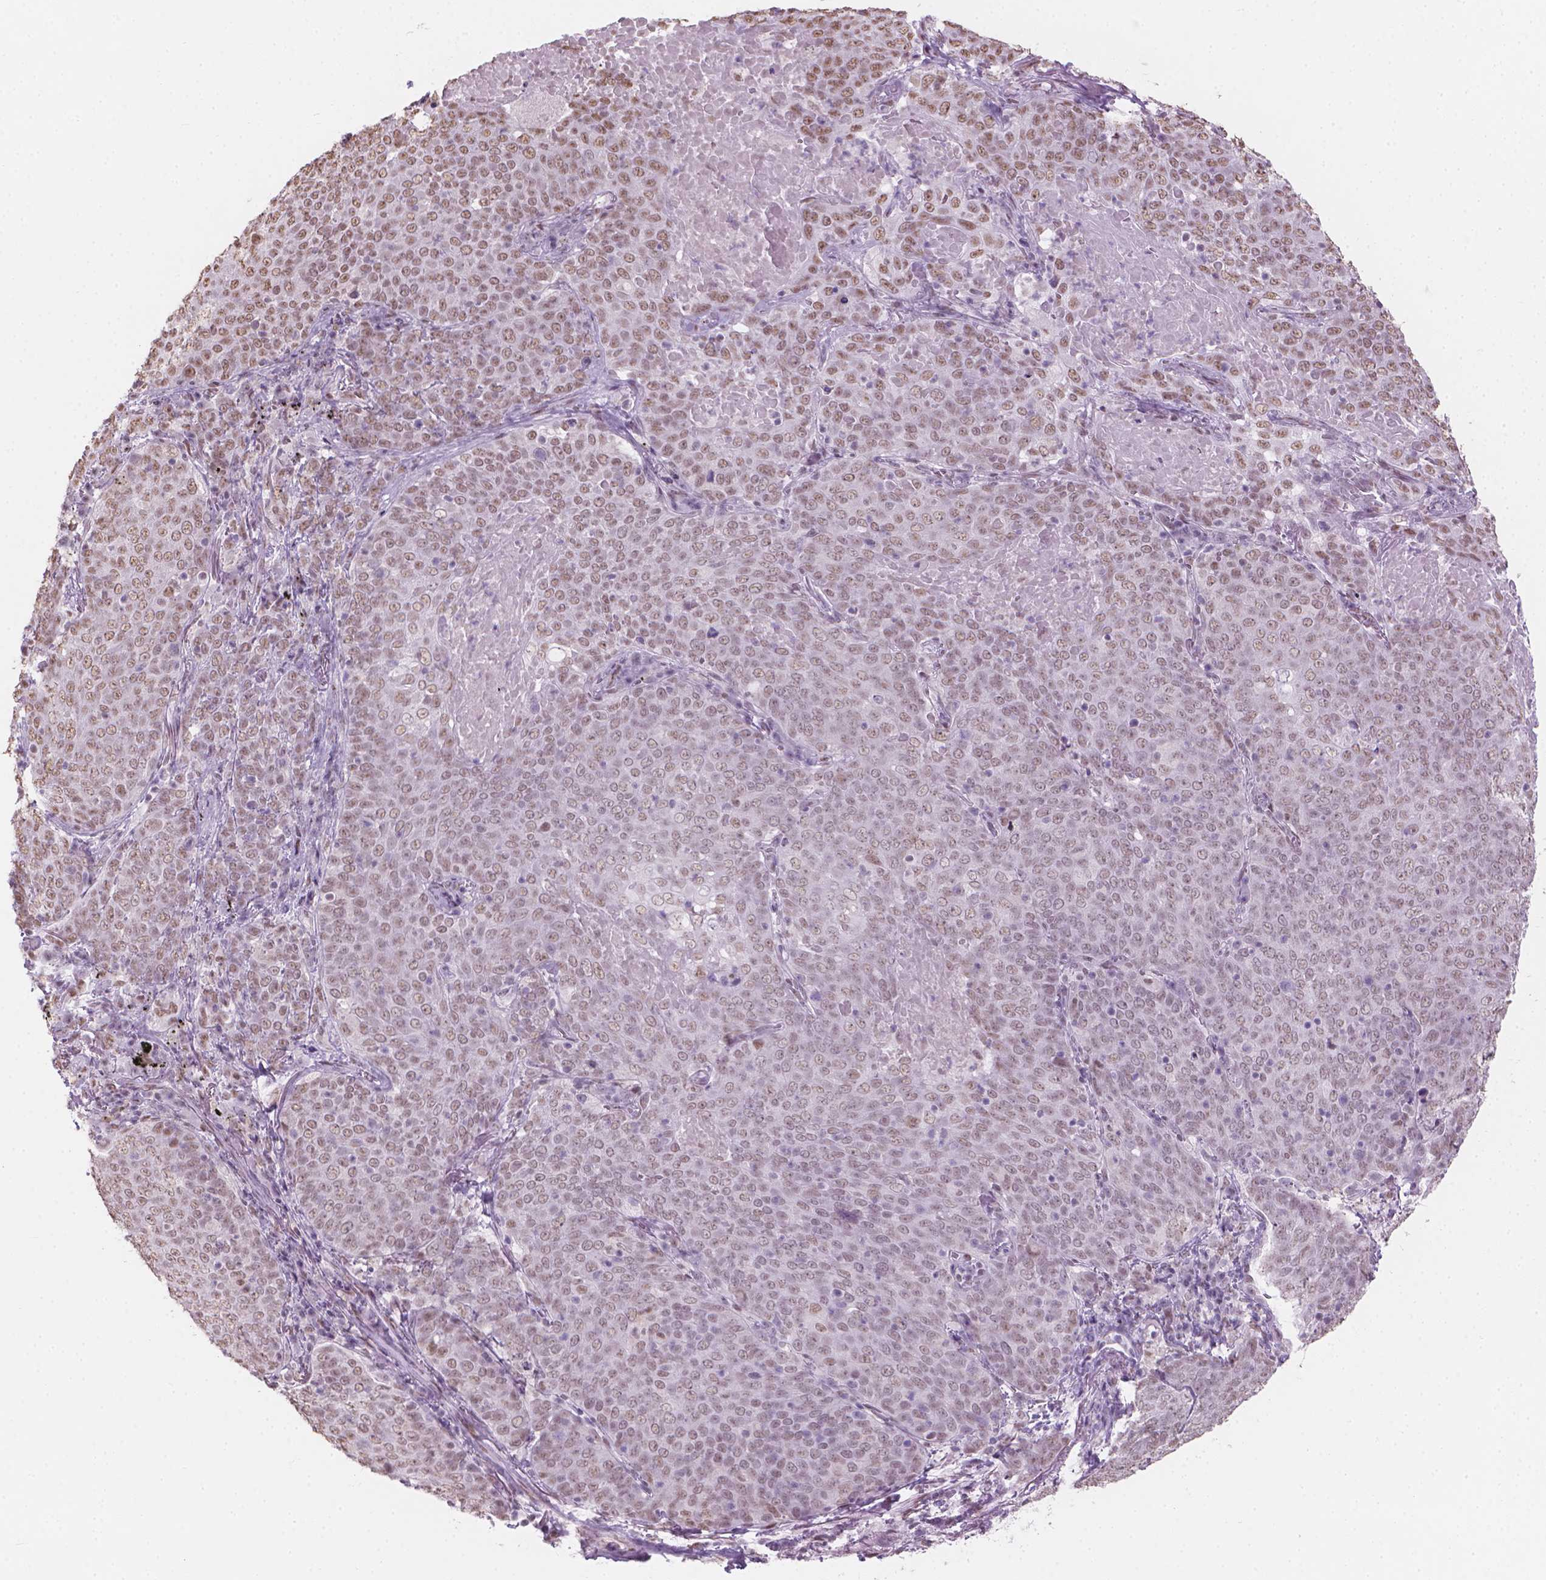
{"staining": {"intensity": "moderate", "quantity": ">75%", "location": "nuclear"}, "tissue": "lung cancer", "cell_type": "Tumor cells", "image_type": "cancer", "snomed": [{"axis": "morphology", "description": "Squamous cell carcinoma, NOS"}, {"axis": "topography", "description": "Lung"}], "caption": "Immunohistochemistry (IHC) of squamous cell carcinoma (lung) shows medium levels of moderate nuclear expression in about >75% of tumor cells. (IHC, brightfield microscopy, high magnification).", "gene": "PIAS2", "patient": {"sex": "male", "age": 82}}